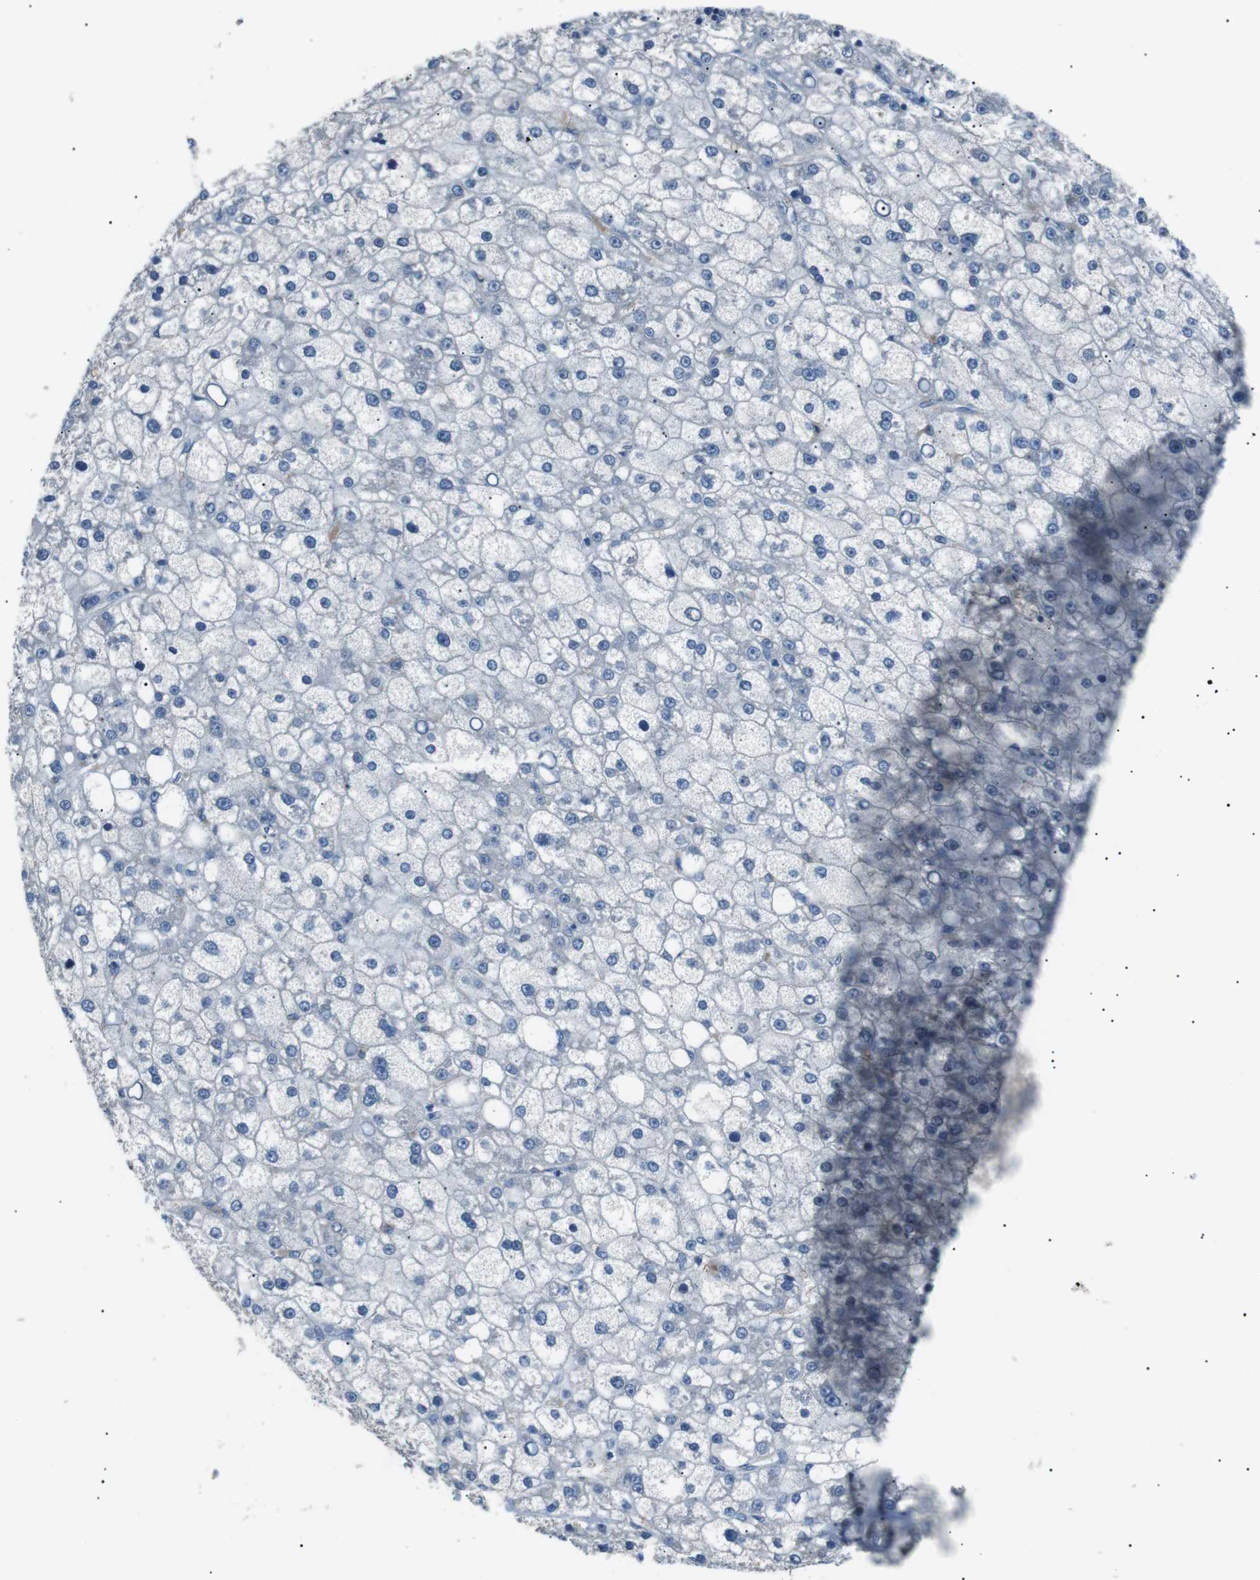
{"staining": {"intensity": "negative", "quantity": "none", "location": "none"}, "tissue": "liver cancer", "cell_type": "Tumor cells", "image_type": "cancer", "snomed": [{"axis": "morphology", "description": "Carcinoma, Hepatocellular, NOS"}, {"axis": "topography", "description": "Liver"}], "caption": "A high-resolution micrograph shows immunohistochemistry staining of liver cancer, which displays no significant positivity in tumor cells. (DAB immunohistochemistry (IHC) with hematoxylin counter stain).", "gene": "CDH26", "patient": {"sex": "male", "age": 67}}